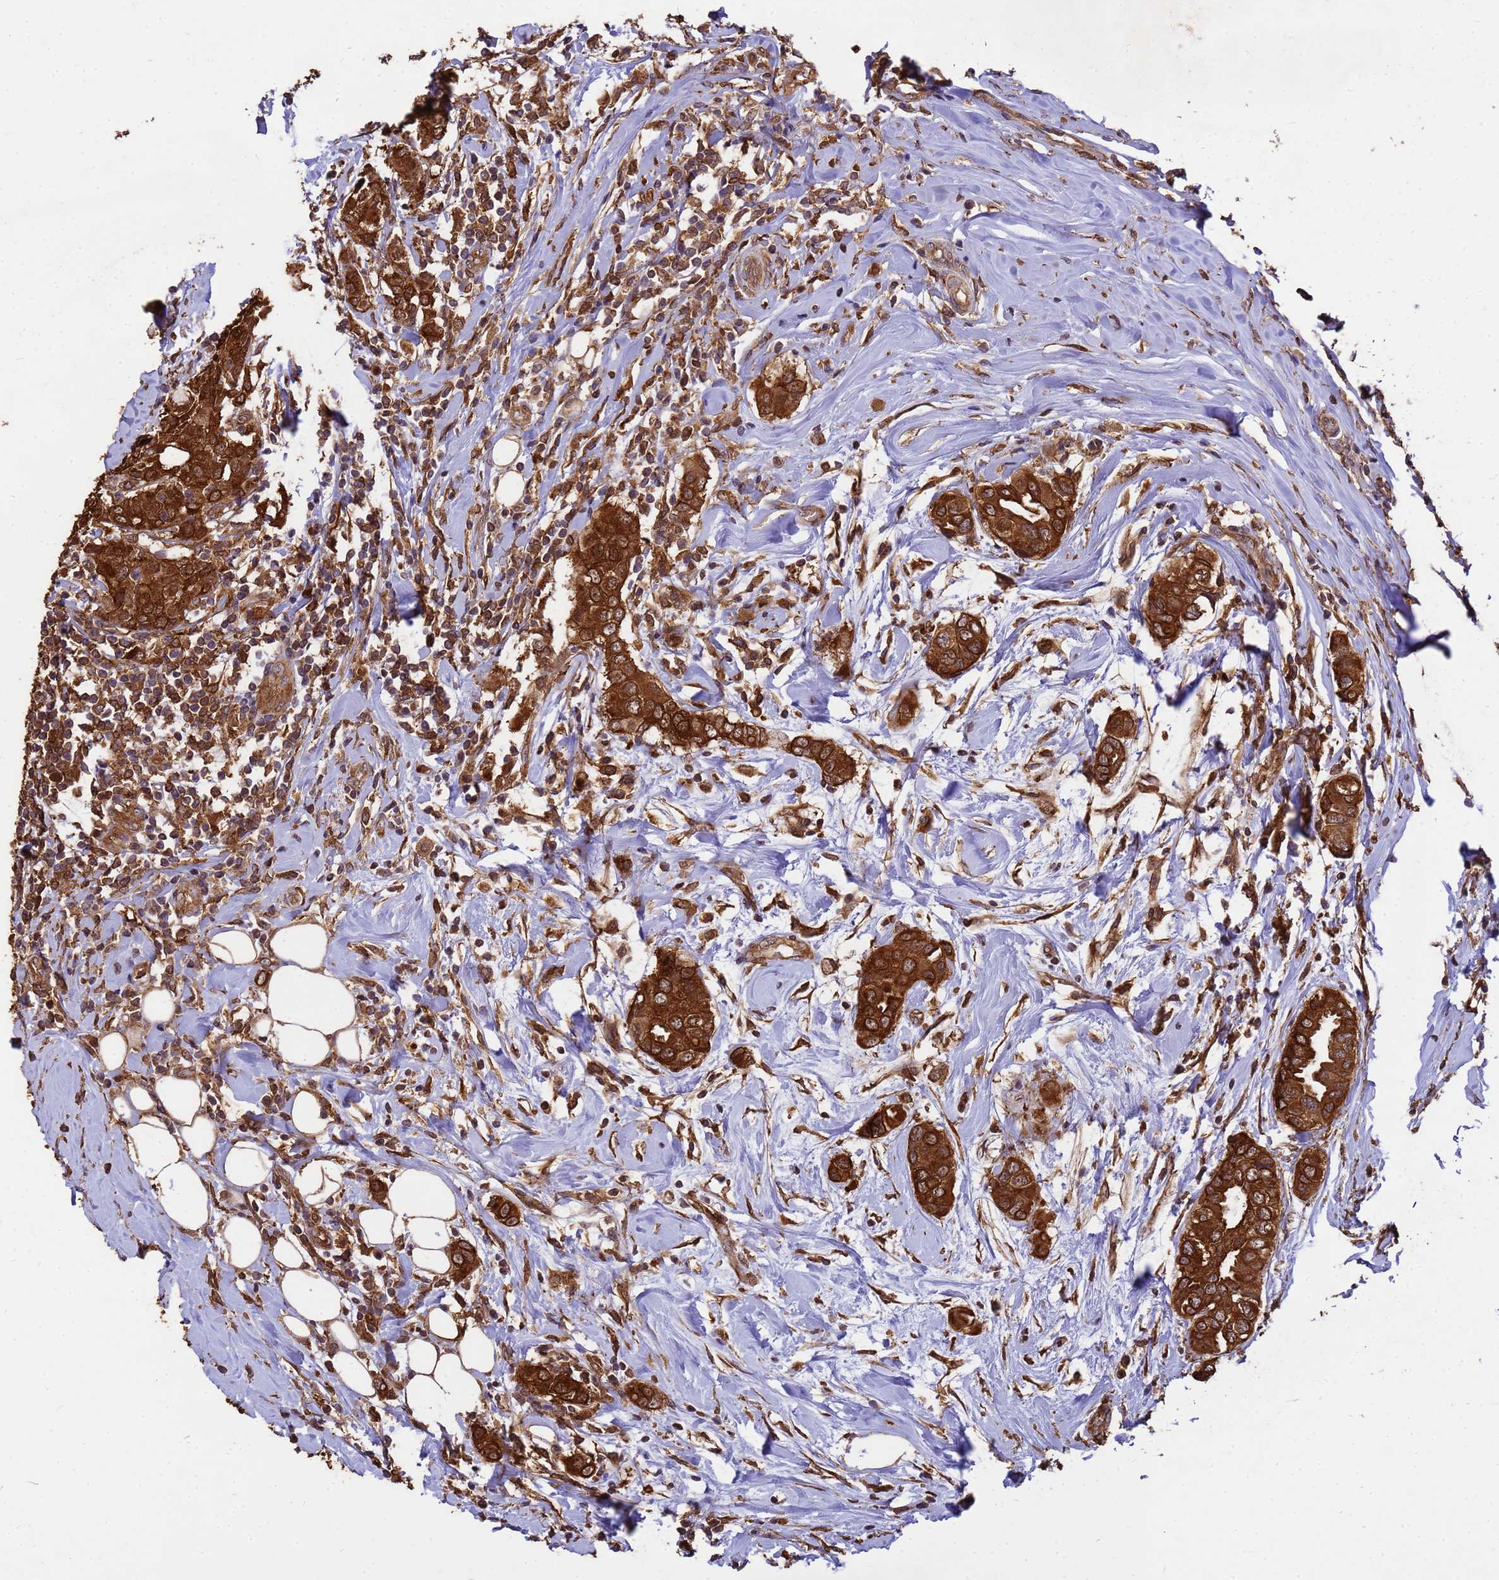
{"staining": {"intensity": "strong", "quantity": ">75%", "location": "cytoplasmic/membranous,nuclear"}, "tissue": "breast cancer", "cell_type": "Tumor cells", "image_type": "cancer", "snomed": [{"axis": "morphology", "description": "Lobular carcinoma"}, {"axis": "topography", "description": "Breast"}], "caption": "Breast cancer (lobular carcinoma) stained with a protein marker reveals strong staining in tumor cells.", "gene": "ZNF618", "patient": {"sex": "female", "age": 51}}